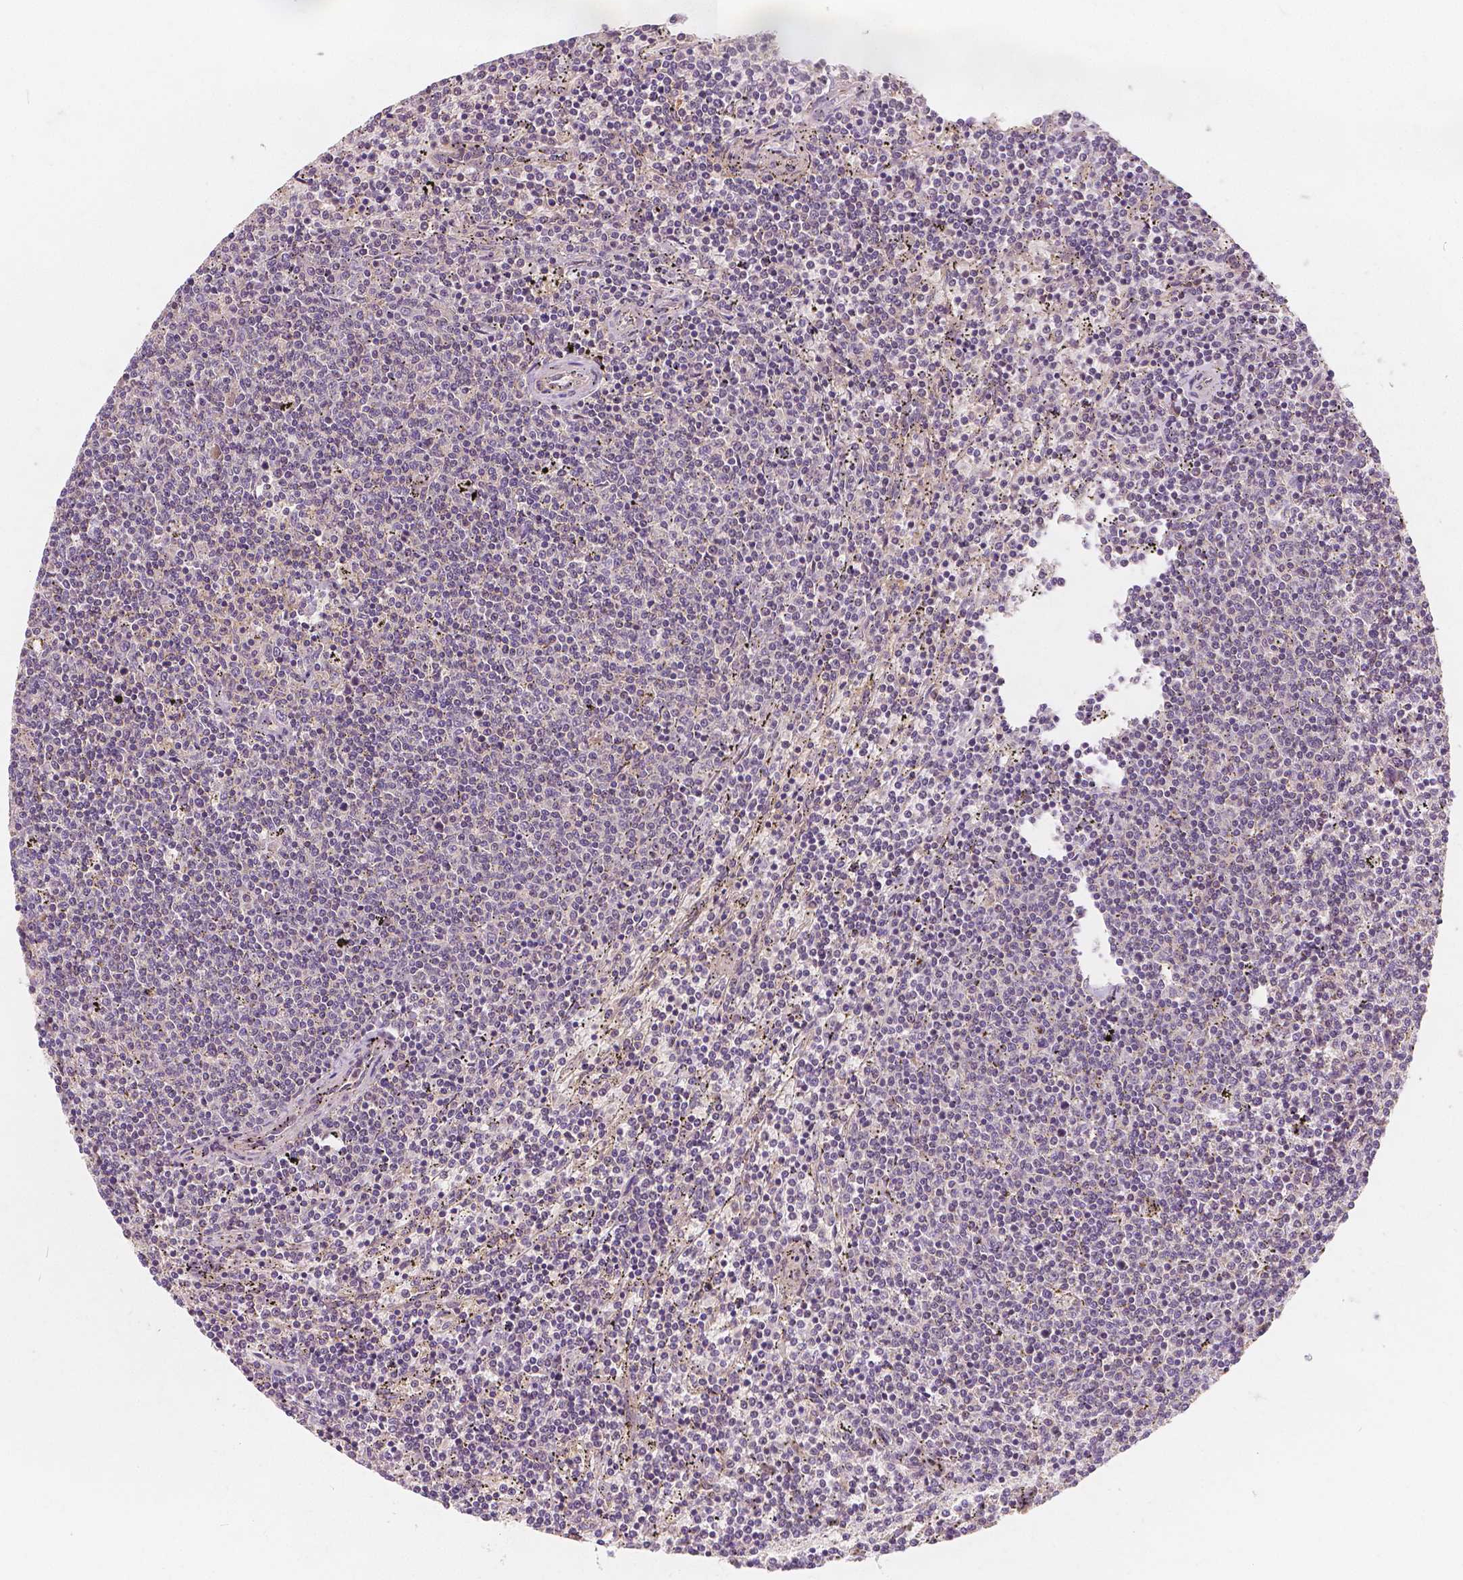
{"staining": {"intensity": "negative", "quantity": "none", "location": "none"}, "tissue": "lymphoma", "cell_type": "Tumor cells", "image_type": "cancer", "snomed": [{"axis": "morphology", "description": "Malignant lymphoma, non-Hodgkin's type, Low grade"}, {"axis": "topography", "description": "Spleen"}], "caption": "Low-grade malignant lymphoma, non-Hodgkin's type was stained to show a protein in brown. There is no significant expression in tumor cells.", "gene": "SNX12", "patient": {"sex": "female", "age": 50}}